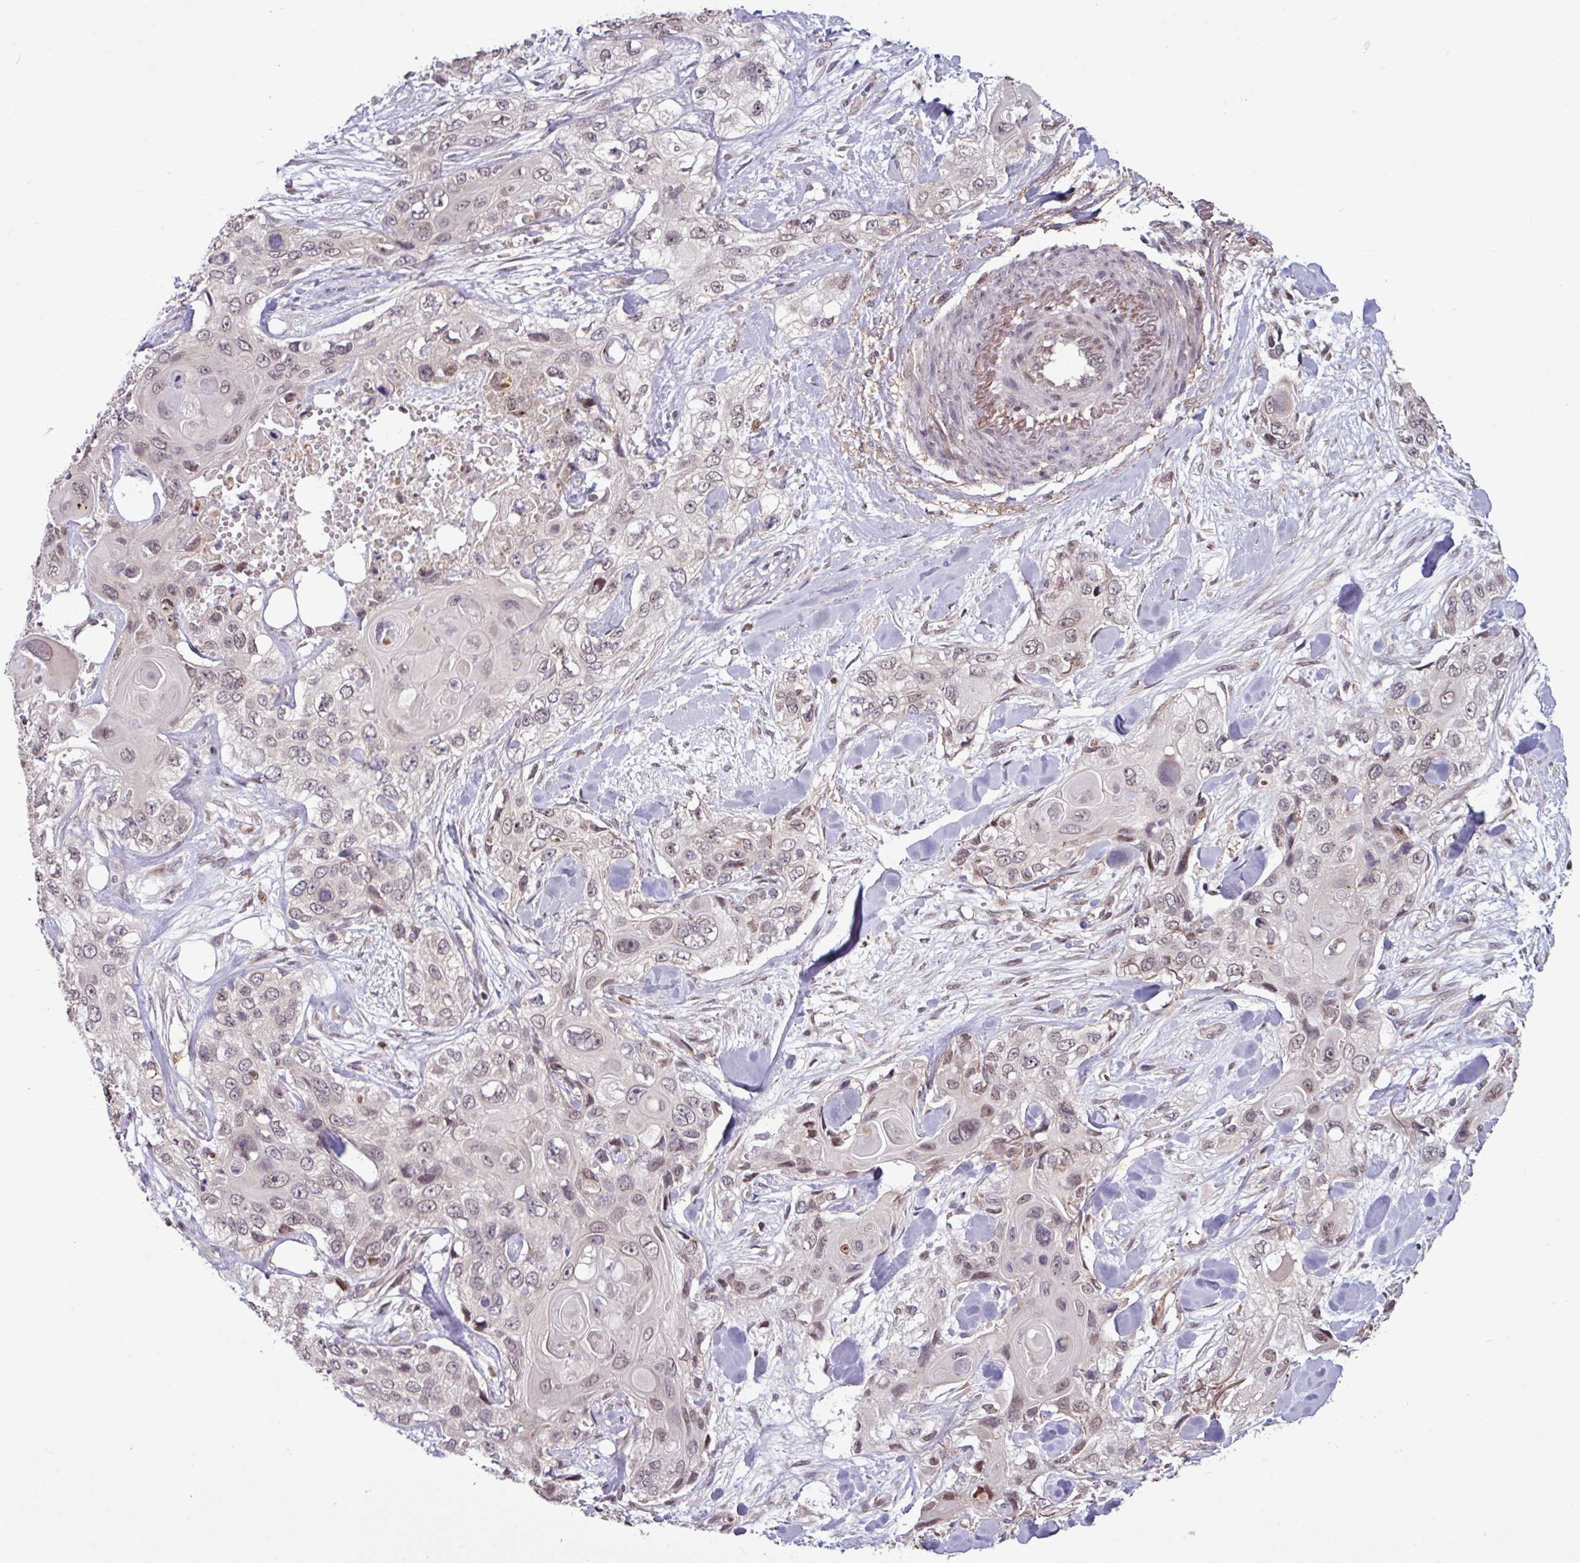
{"staining": {"intensity": "negative", "quantity": "none", "location": "none"}, "tissue": "skin cancer", "cell_type": "Tumor cells", "image_type": "cancer", "snomed": [{"axis": "morphology", "description": "Normal tissue, NOS"}, {"axis": "morphology", "description": "Squamous cell carcinoma, NOS"}, {"axis": "topography", "description": "Skin"}], "caption": "Immunohistochemical staining of human skin cancer (squamous cell carcinoma) displays no significant expression in tumor cells.", "gene": "SKIC2", "patient": {"sex": "male", "age": 72}}